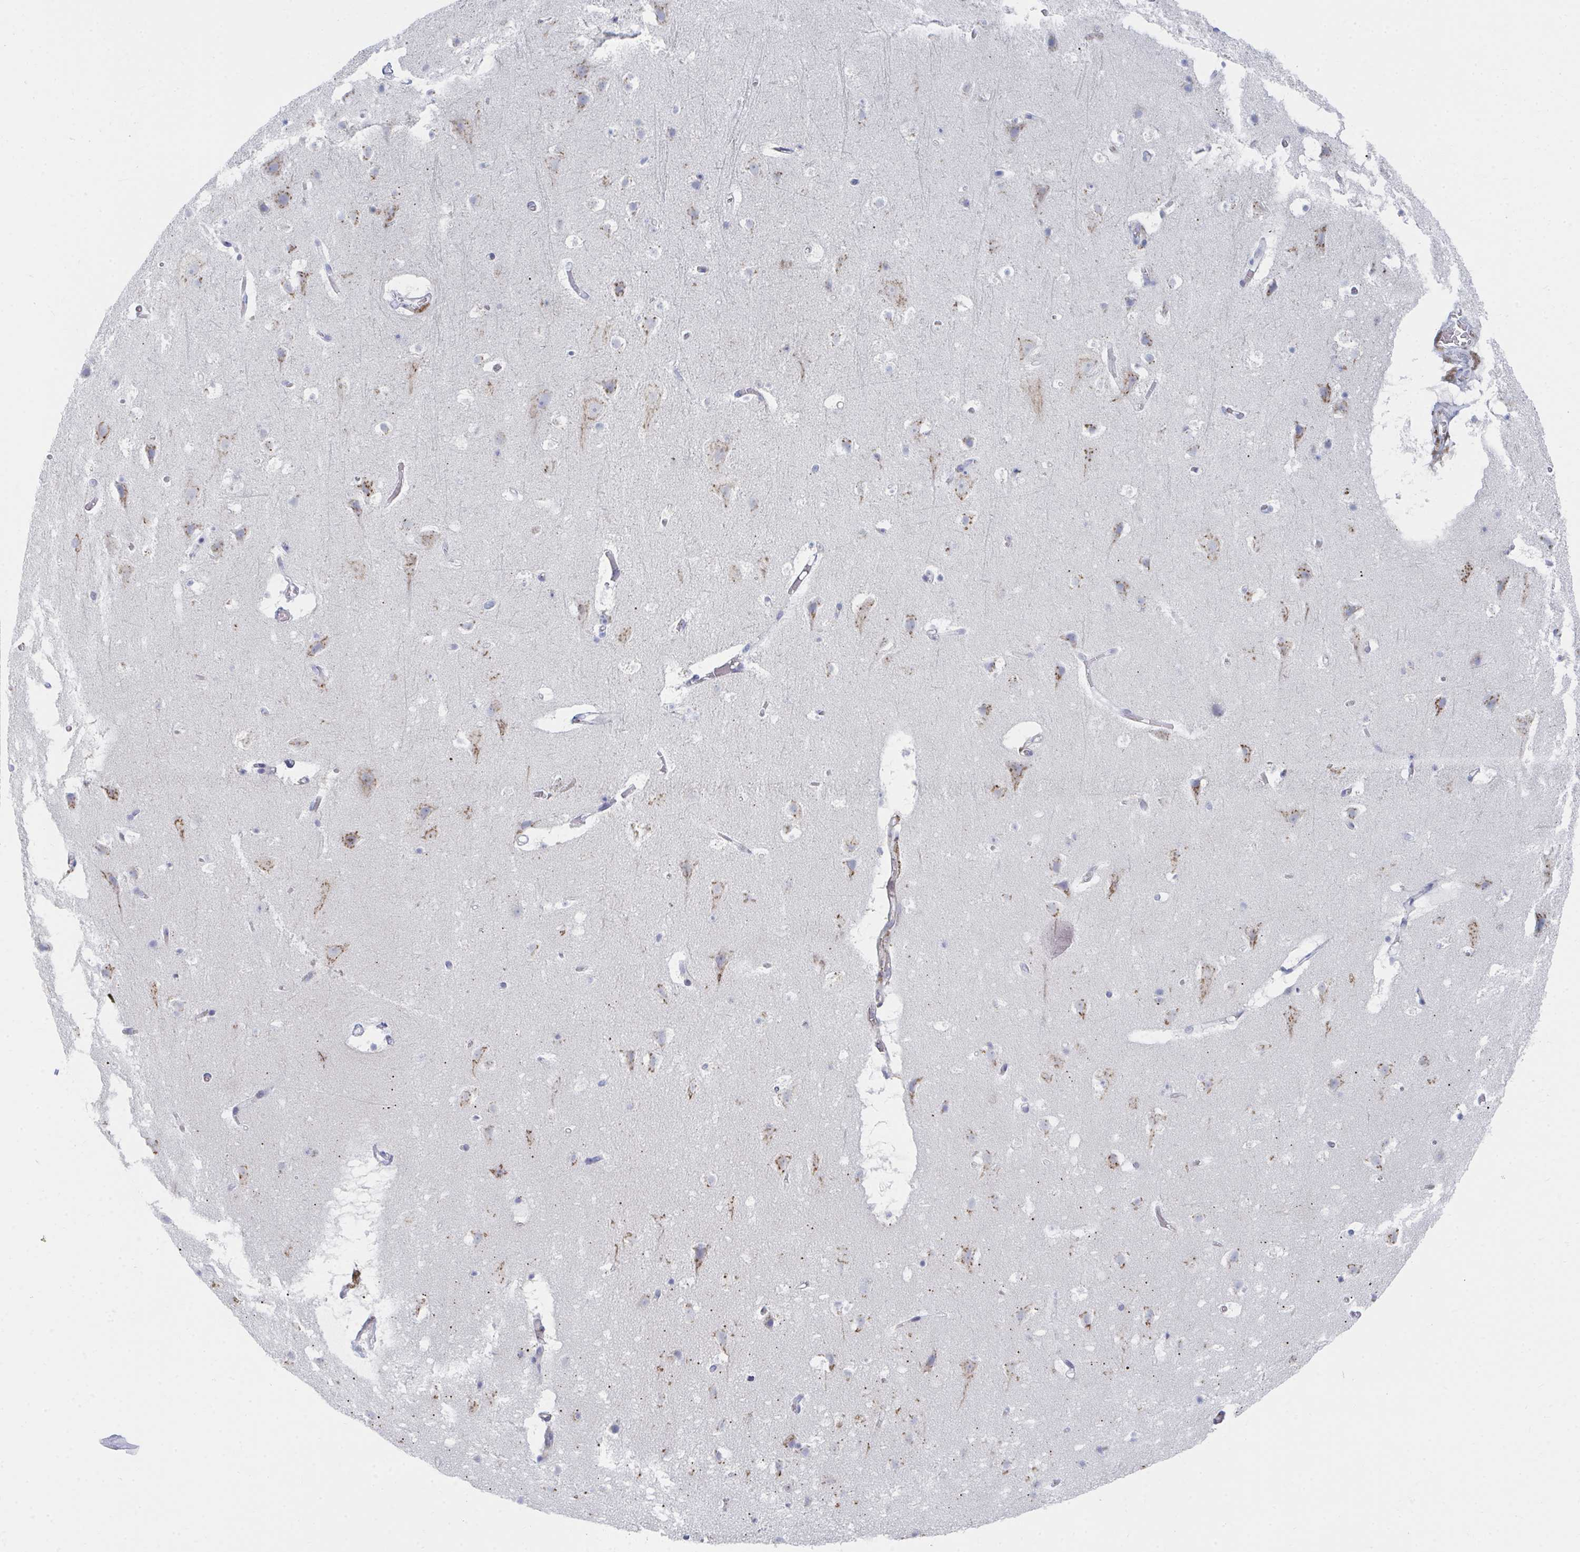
{"staining": {"intensity": "negative", "quantity": "none", "location": "none"}, "tissue": "cerebral cortex", "cell_type": "Endothelial cells", "image_type": "normal", "snomed": [{"axis": "morphology", "description": "Normal tissue, NOS"}, {"axis": "topography", "description": "Cerebral cortex"}], "caption": "Immunohistochemistry photomicrograph of unremarkable cerebral cortex stained for a protein (brown), which displays no expression in endothelial cells. The staining is performed using DAB (3,3'-diaminobenzidine) brown chromogen with nuclei counter-stained in using hematoxylin.", "gene": "PSMG1", "patient": {"sex": "female", "age": 42}}